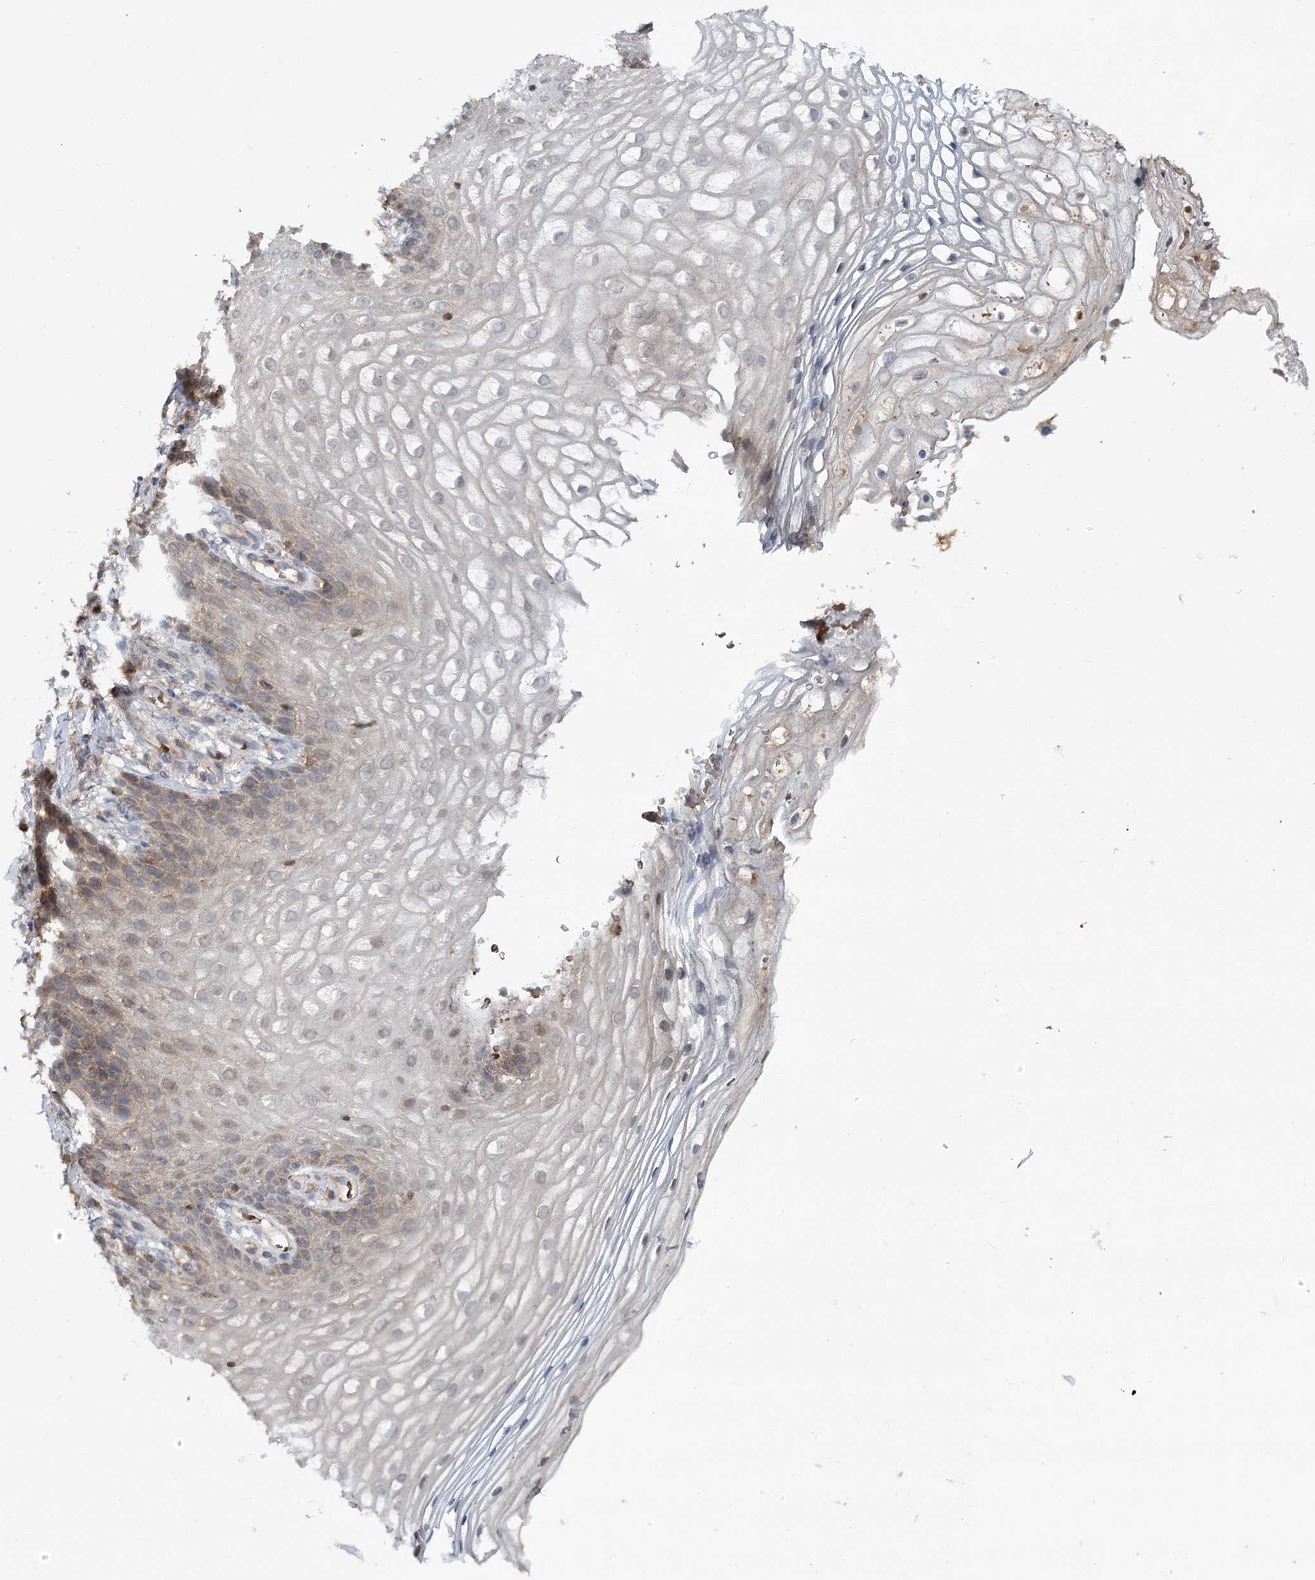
{"staining": {"intensity": "moderate", "quantity": "<25%", "location": "cytoplasmic/membranous"}, "tissue": "vagina", "cell_type": "Squamous epithelial cells", "image_type": "normal", "snomed": [{"axis": "morphology", "description": "Normal tissue, NOS"}, {"axis": "topography", "description": "Vagina"}], "caption": "Benign vagina displays moderate cytoplasmic/membranous positivity in about <25% of squamous epithelial cells, visualized by immunohistochemistry.", "gene": "PYROXD2", "patient": {"sex": "female", "age": 60}}